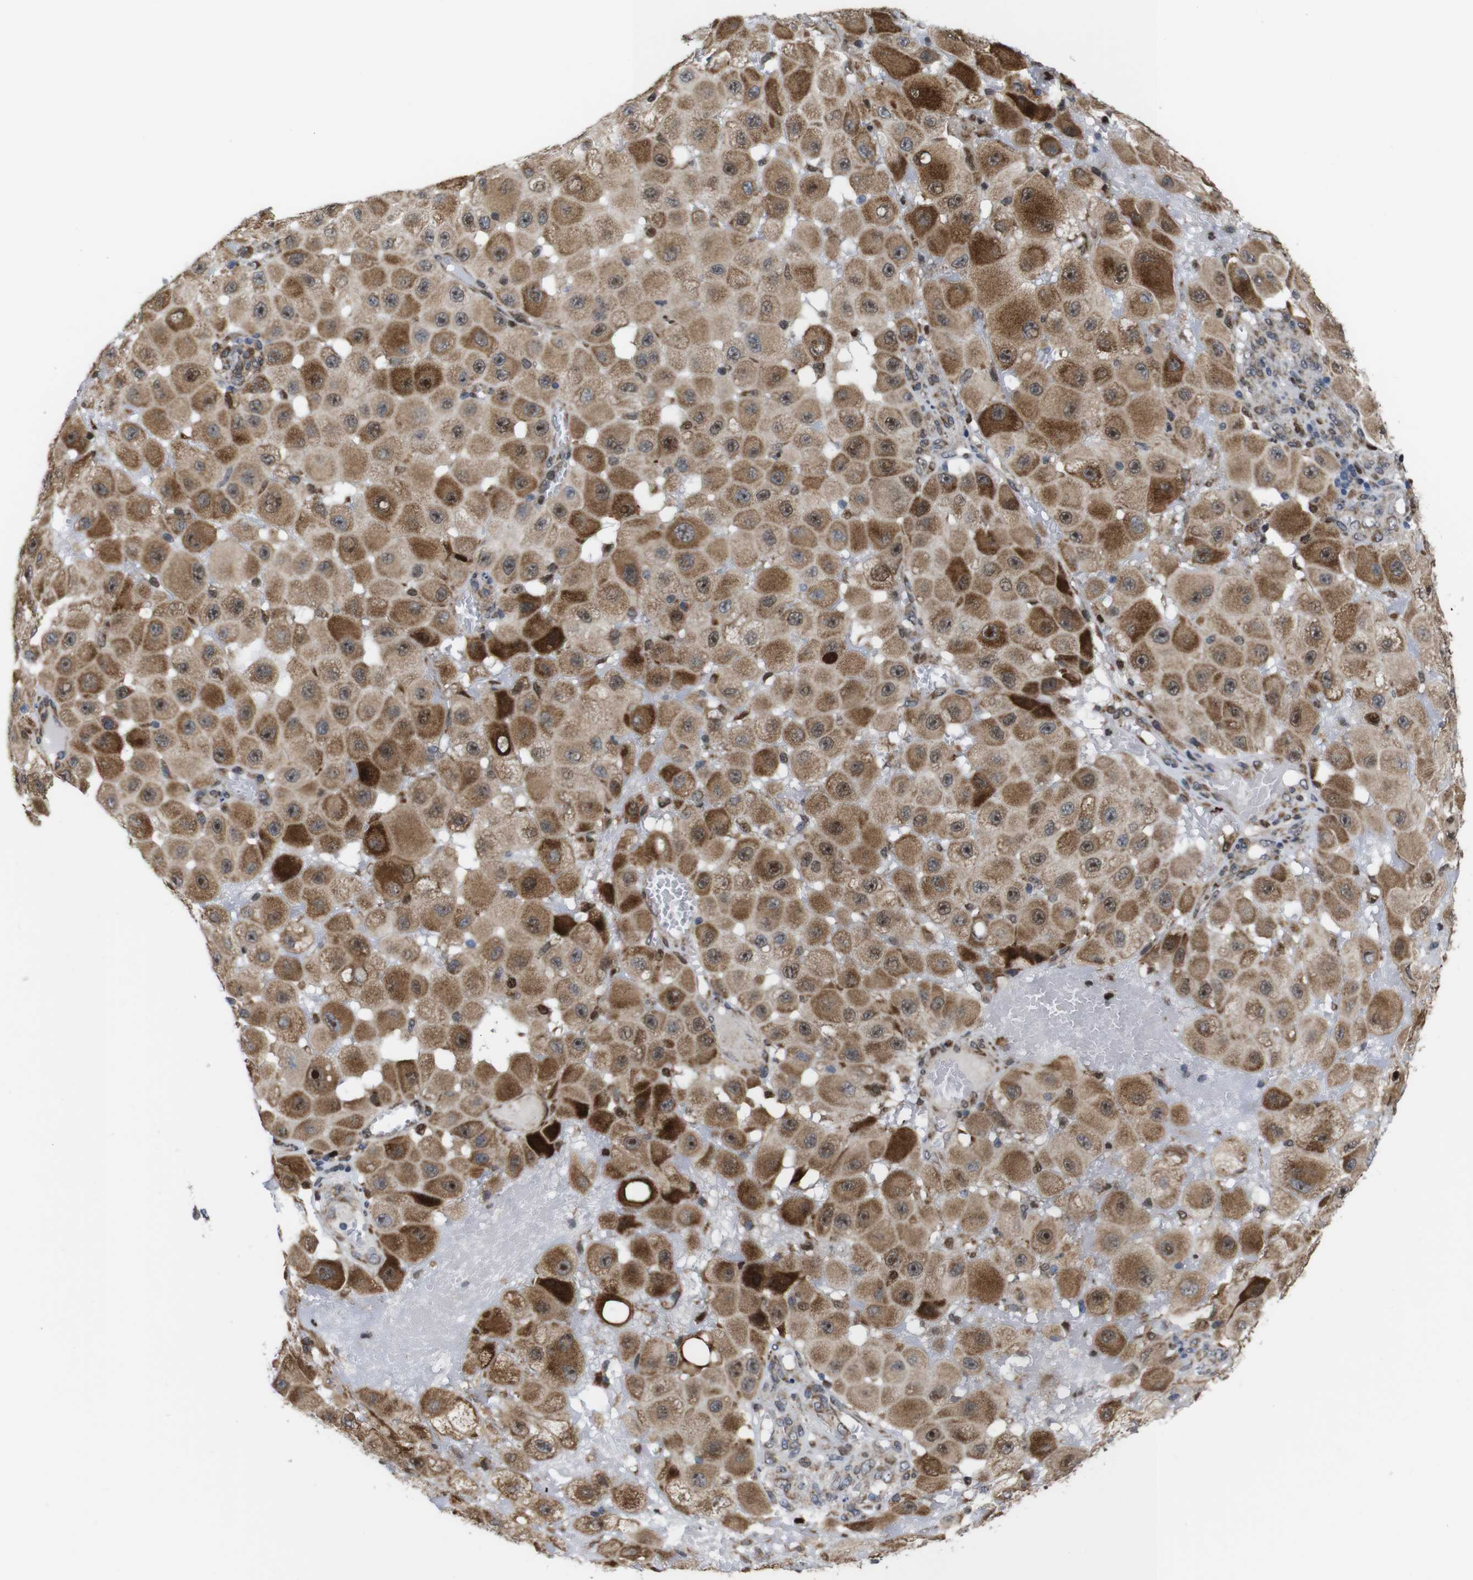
{"staining": {"intensity": "moderate", "quantity": ">75%", "location": "cytoplasmic/membranous"}, "tissue": "melanoma", "cell_type": "Tumor cells", "image_type": "cancer", "snomed": [{"axis": "morphology", "description": "Malignant melanoma, NOS"}, {"axis": "topography", "description": "Skin"}], "caption": "Protein staining by IHC displays moderate cytoplasmic/membranous expression in about >75% of tumor cells in malignant melanoma.", "gene": "PTPN1", "patient": {"sex": "female", "age": 81}}